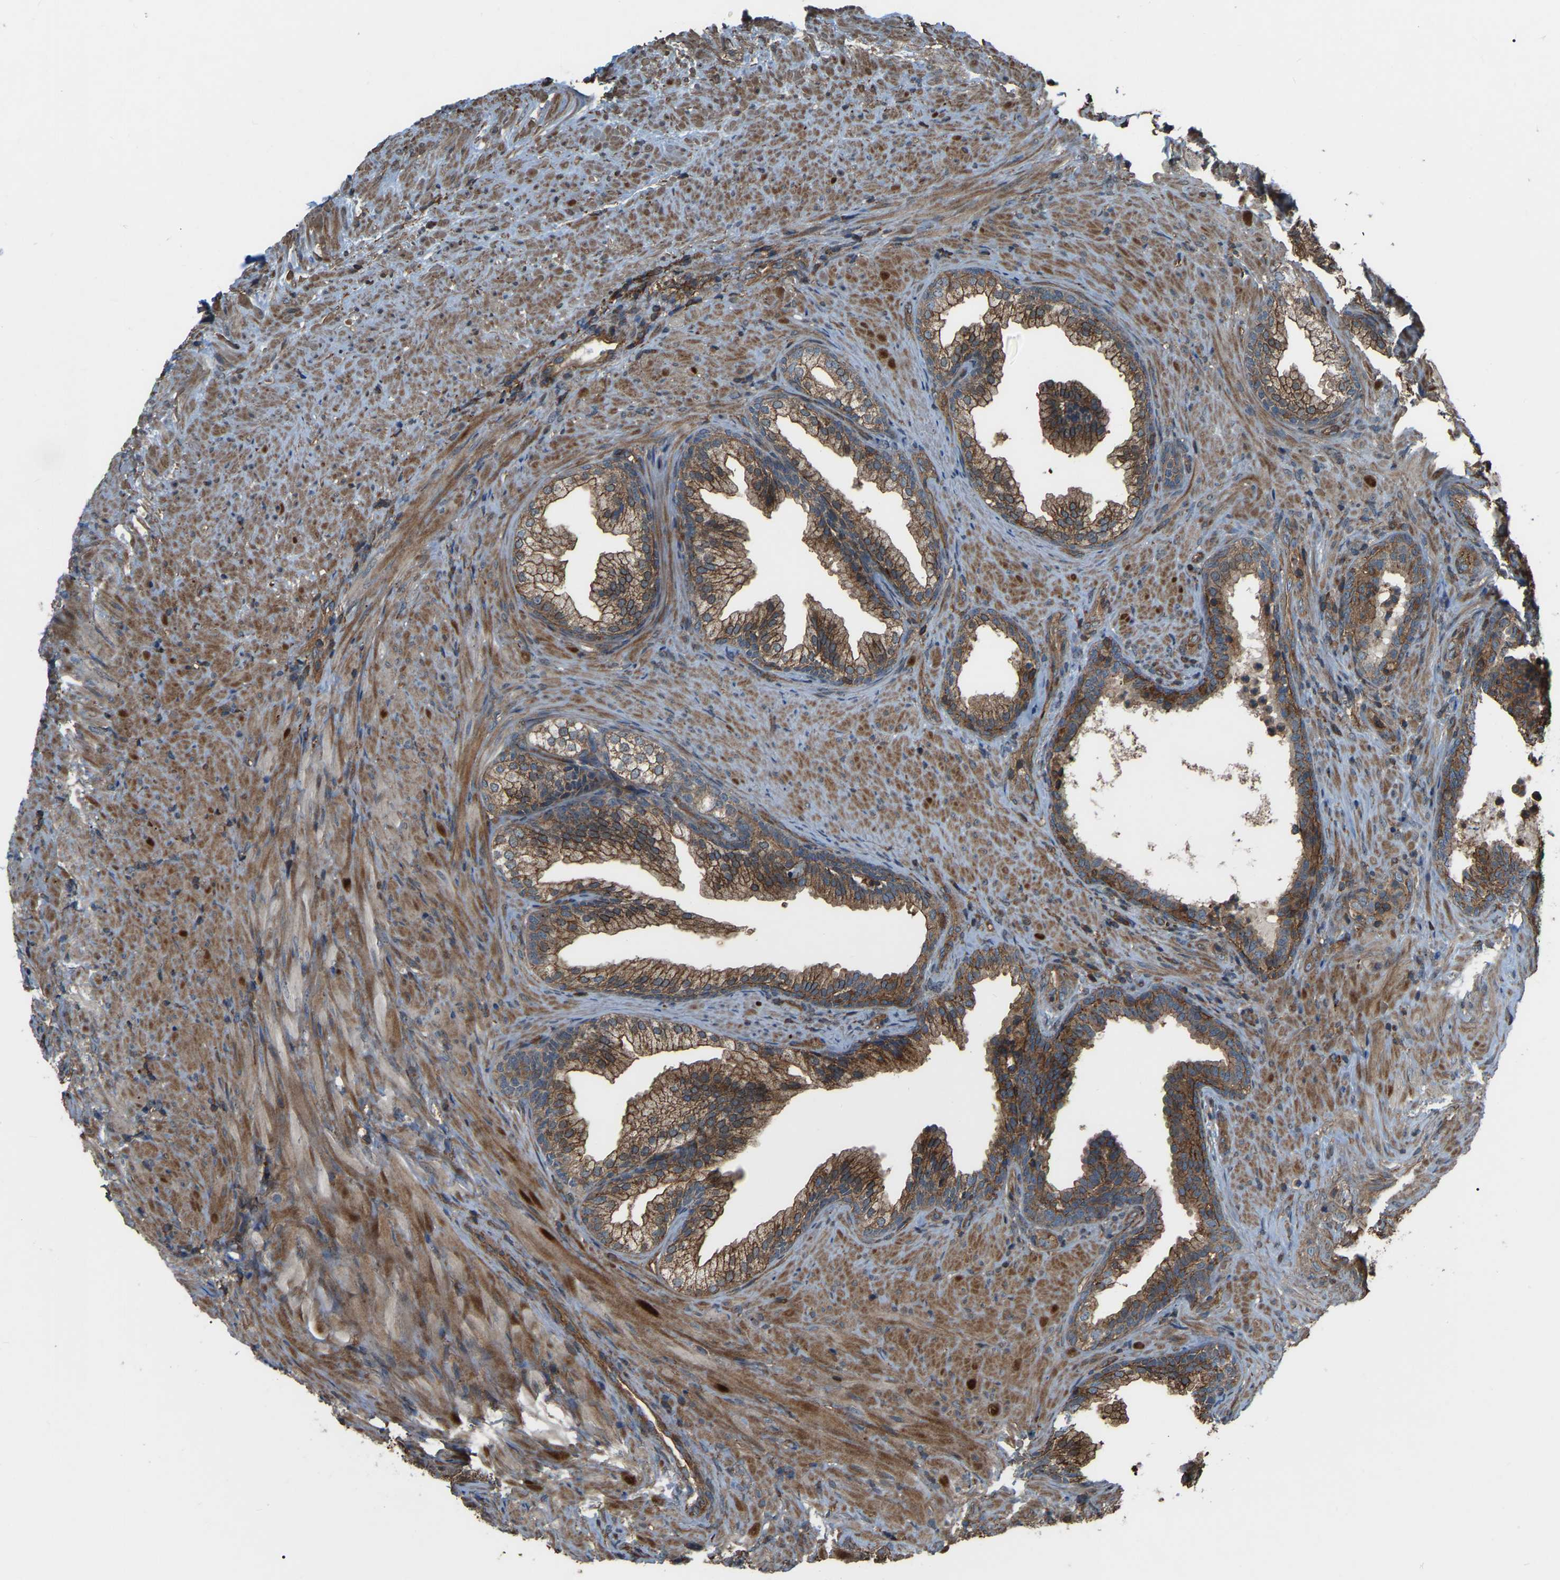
{"staining": {"intensity": "moderate", "quantity": ">75%", "location": "cytoplasmic/membranous"}, "tissue": "prostate", "cell_type": "Glandular cells", "image_type": "normal", "snomed": [{"axis": "morphology", "description": "Normal tissue, NOS"}, {"axis": "topography", "description": "Prostate"}], "caption": "Moderate cytoplasmic/membranous positivity is identified in approximately >75% of glandular cells in benign prostate.", "gene": "SAMD9L", "patient": {"sex": "male", "age": 76}}